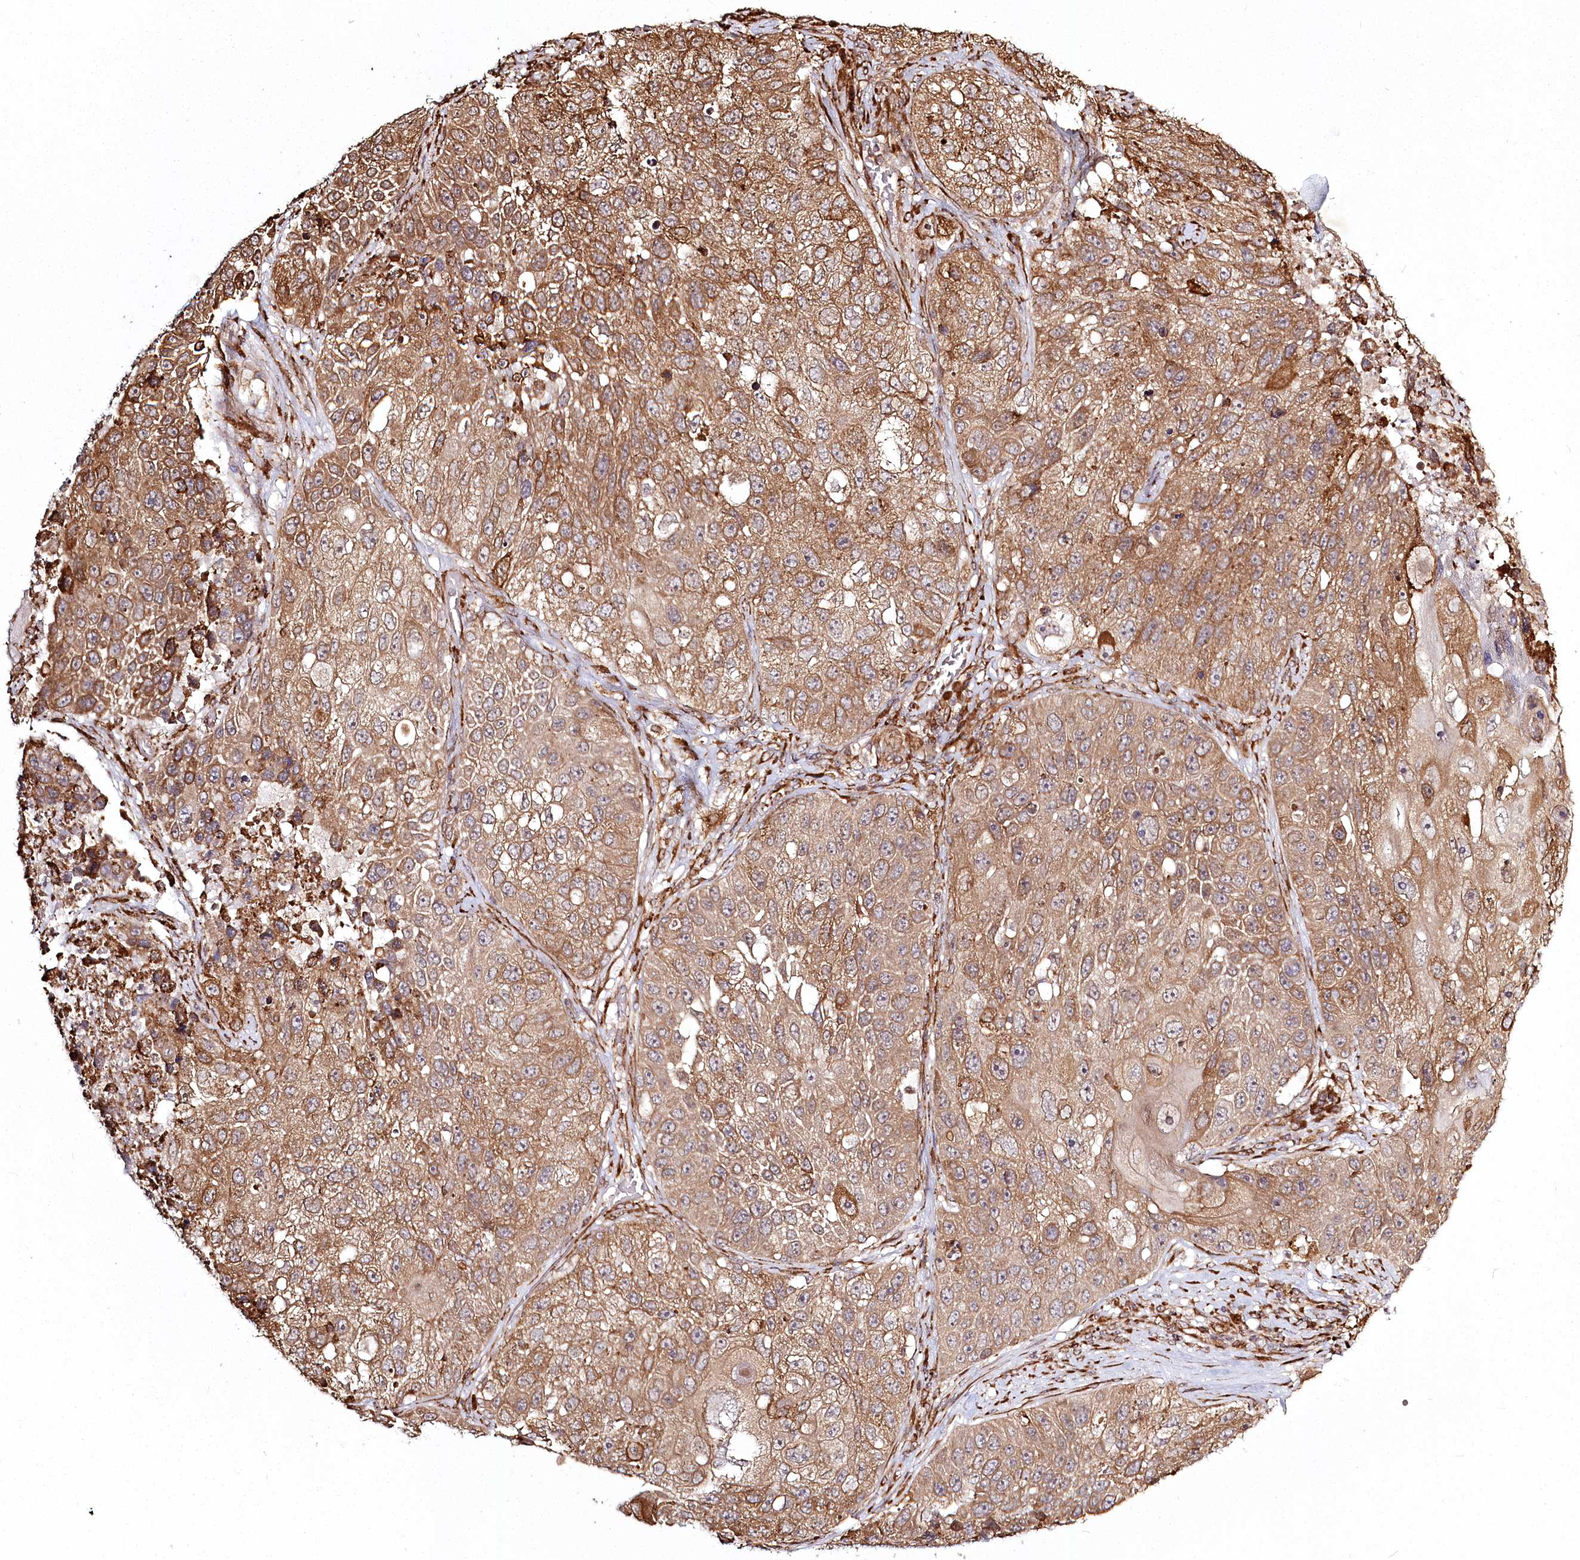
{"staining": {"intensity": "moderate", "quantity": ">75%", "location": "cytoplasmic/membranous"}, "tissue": "lung cancer", "cell_type": "Tumor cells", "image_type": "cancer", "snomed": [{"axis": "morphology", "description": "Squamous cell carcinoma, NOS"}, {"axis": "topography", "description": "Lung"}], "caption": "Brown immunohistochemical staining in human lung cancer exhibits moderate cytoplasmic/membranous expression in about >75% of tumor cells. (DAB IHC with brightfield microscopy, high magnification).", "gene": "FAM13A", "patient": {"sex": "male", "age": 61}}